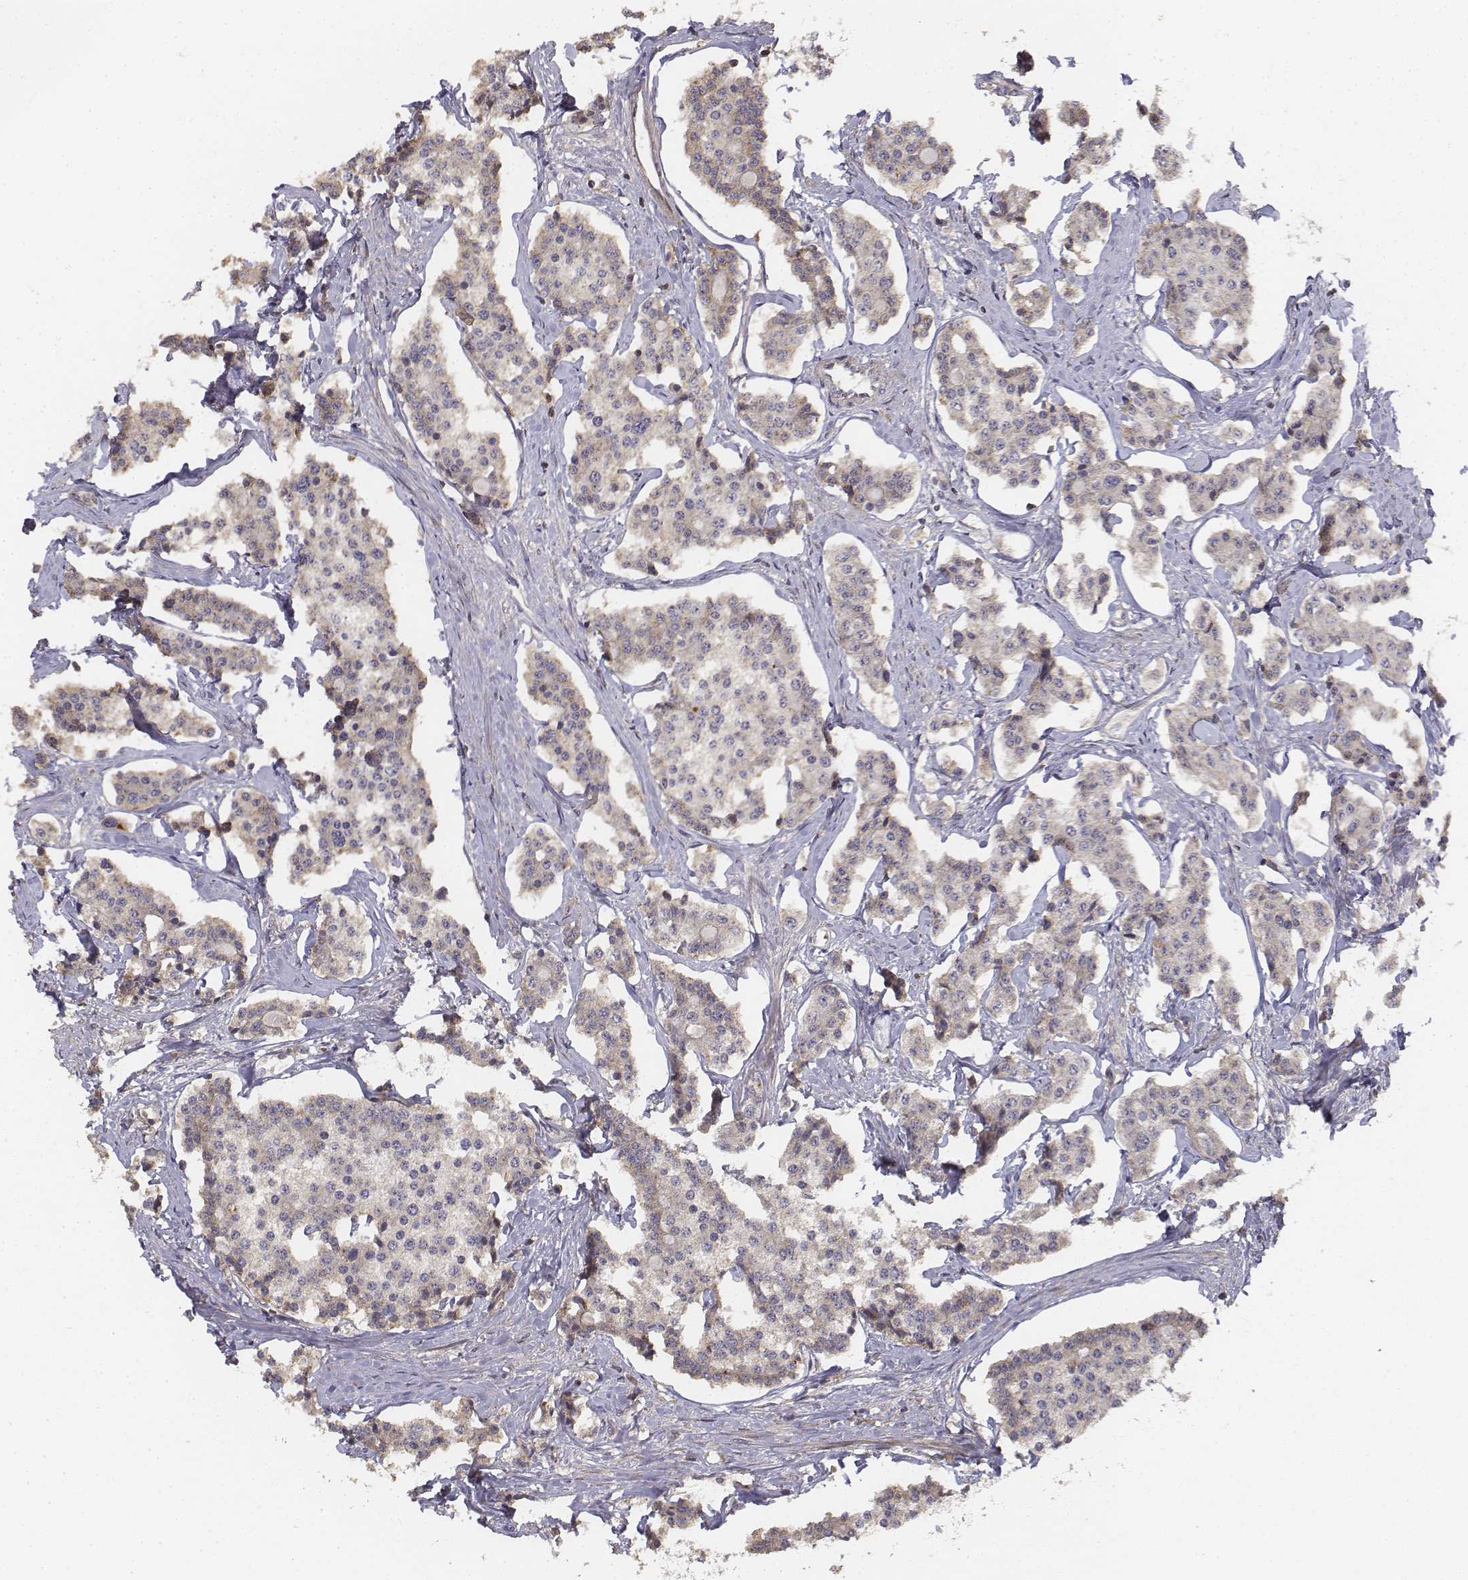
{"staining": {"intensity": "weak", "quantity": ">75%", "location": "cytoplasmic/membranous"}, "tissue": "carcinoid", "cell_type": "Tumor cells", "image_type": "cancer", "snomed": [{"axis": "morphology", "description": "Carcinoid, malignant, NOS"}, {"axis": "topography", "description": "Small intestine"}], "caption": "Protein expression analysis of carcinoid reveals weak cytoplasmic/membranous expression in approximately >75% of tumor cells. (DAB IHC with brightfield microscopy, high magnification).", "gene": "FBXO21", "patient": {"sex": "female", "age": 65}}